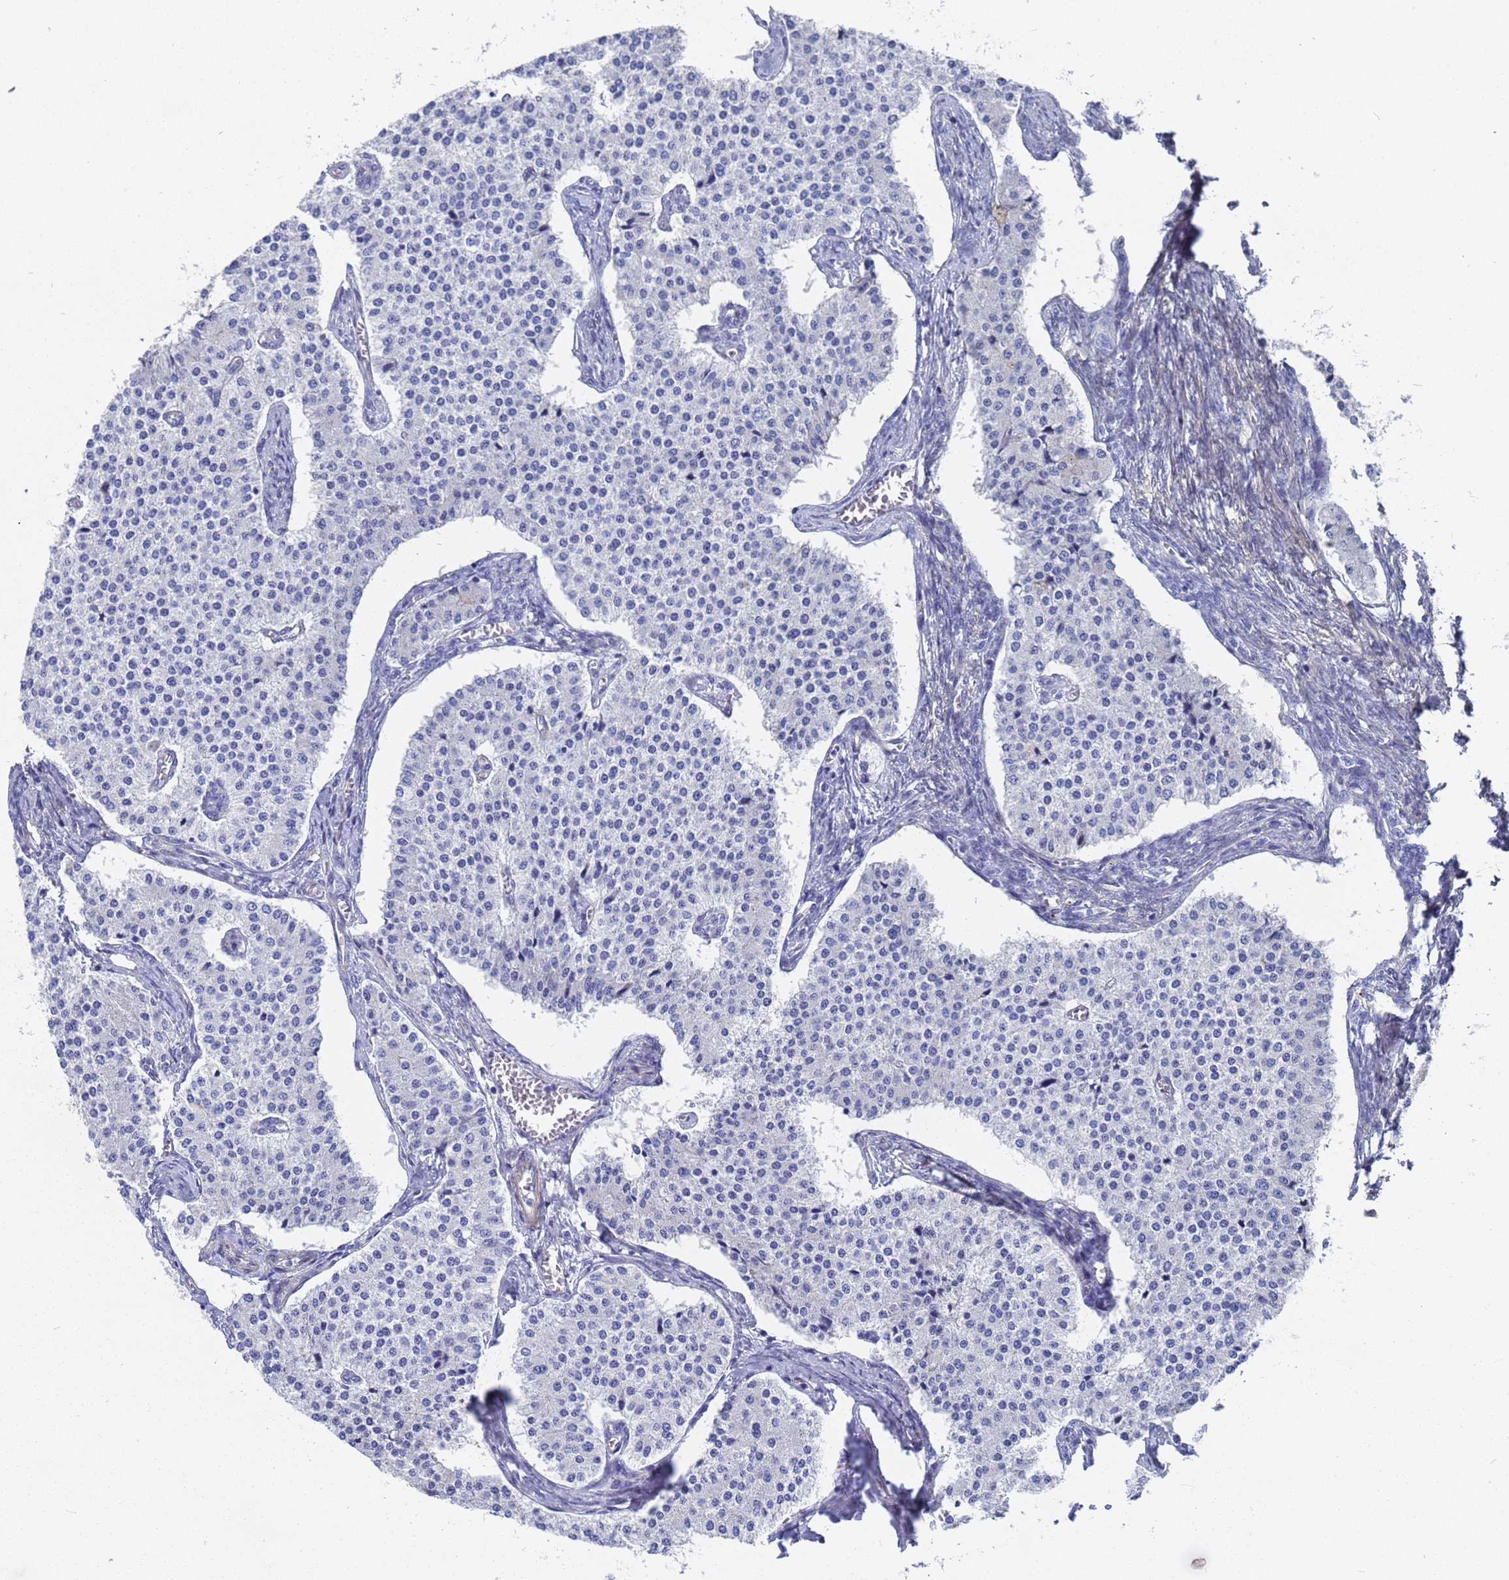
{"staining": {"intensity": "negative", "quantity": "none", "location": "none"}, "tissue": "carcinoid", "cell_type": "Tumor cells", "image_type": "cancer", "snomed": [{"axis": "morphology", "description": "Carcinoid, malignant, NOS"}, {"axis": "topography", "description": "Colon"}], "caption": "High power microscopy histopathology image of an IHC micrograph of carcinoid, revealing no significant staining in tumor cells.", "gene": "TUBB1", "patient": {"sex": "female", "age": 52}}